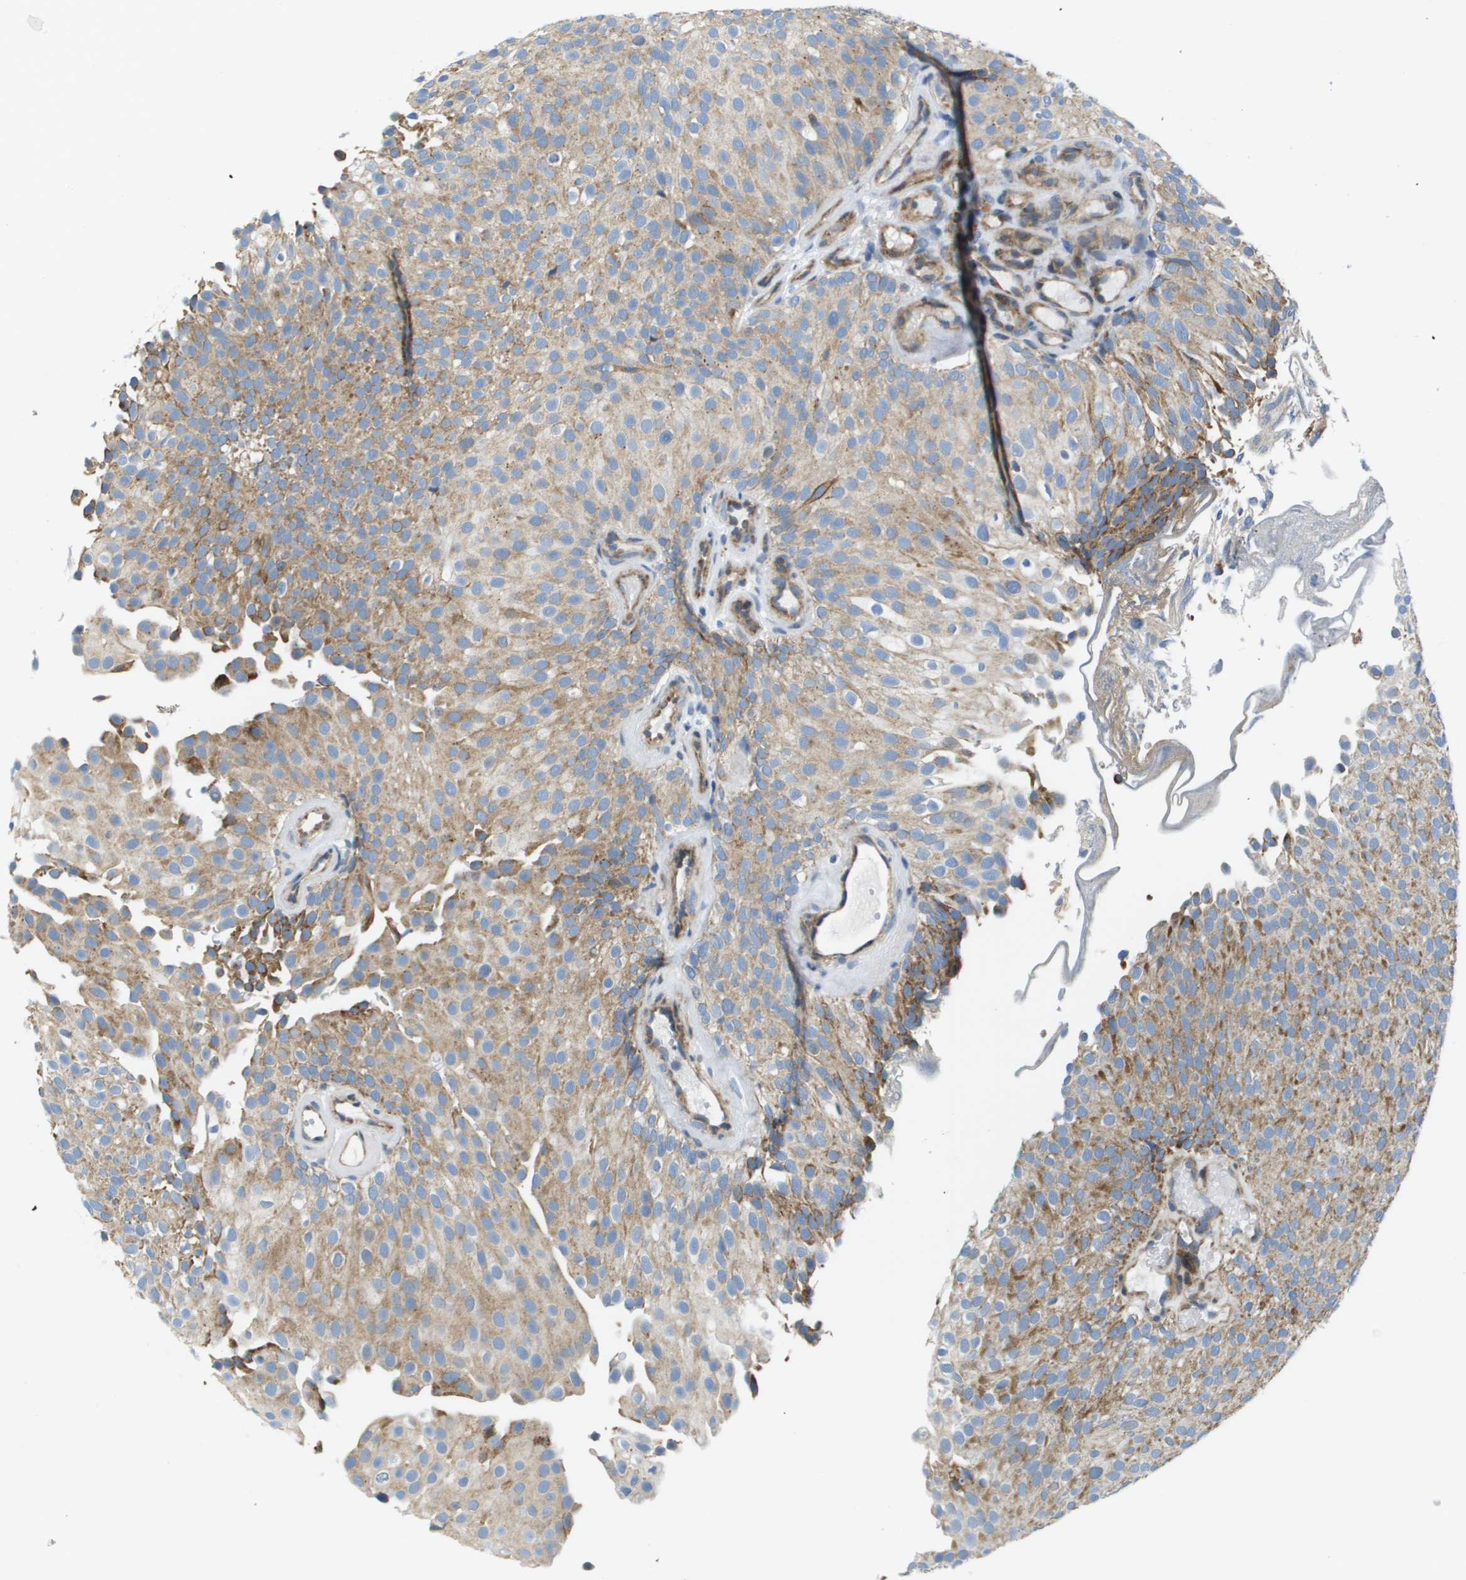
{"staining": {"intensity": "moderate", "quantity": "25%-75%", "location": "cytoplasmic/membranous"}, "tissue": "urothelial cancer", "cell_type": "Tumor cells", "image_type": "cancer", "snomed": [{"axis": "morphology", "description": "Urothelial carcinoma, Low grade"}, {"axis": "topography", "description": "Urinary bladder"}], "caption": "Protein expression by immunohistochemistry exhibits moderate cytoplasmic/membranous expression in approximately 25%-75% of tumor cells in low-grade urothelial carcinoma.", "gene": "KRT23", "patient": {"sex": "male", "age": 78}}